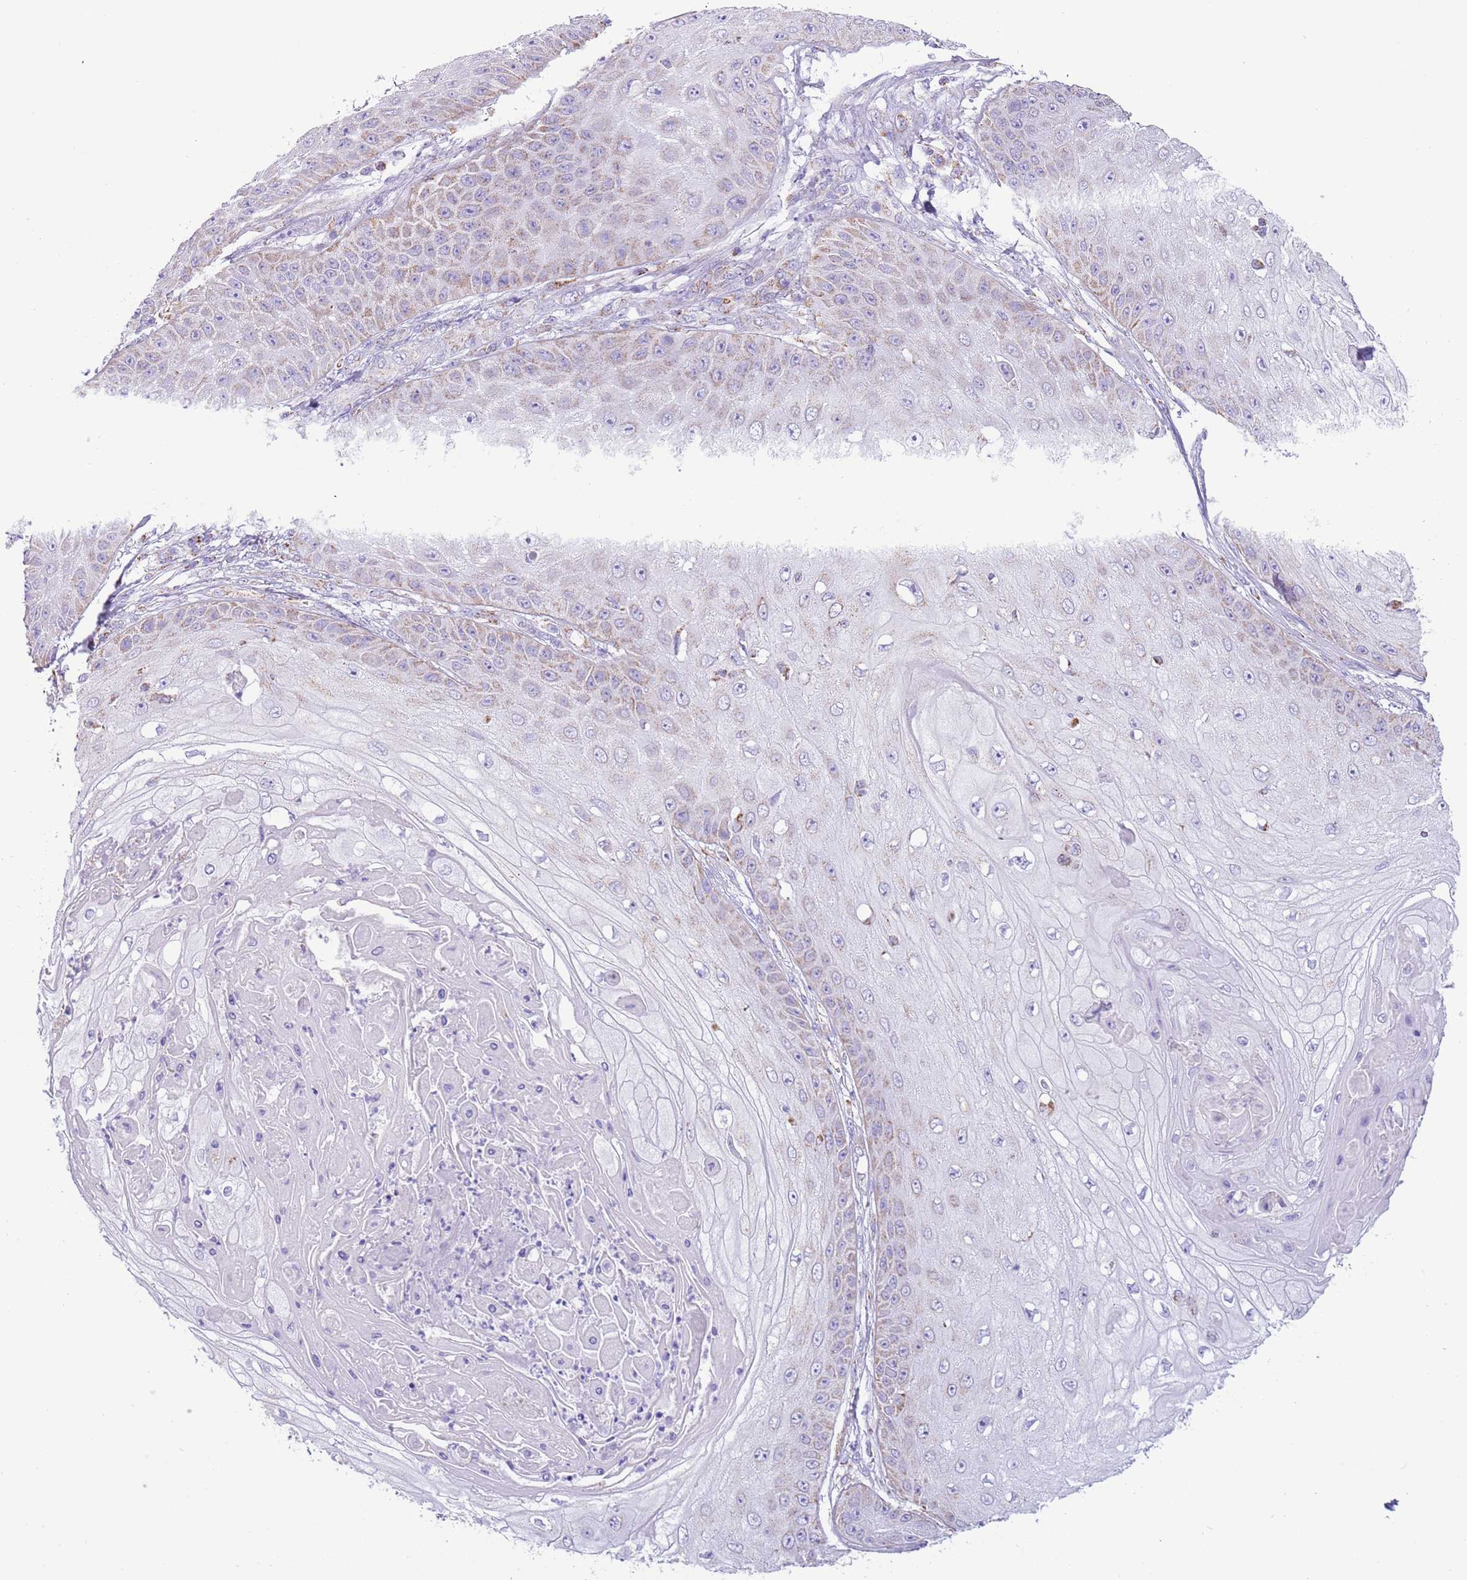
{"staining": {"intensity": "weak", "quantity": "25%-75%", "location": "cytoplasmic/membranous"}, "tissue": "skin cancer", "cell_type": "Tumor cells", "image_type": "cancer", "snomed": [{"axis": "morphology", "description": "Squamous cell carcinoma, NOS"}, {"axis": "topography", "description": "Skin"}], "caption": "The photomicrograph displays a brown stain indicating the presence of a protein in the cytoplasmic/membranous of tumor cells in squamous cell carcinoma (skin).", "gene": "SUCLG2", "patient": {"sex": "male", "age": 70}}